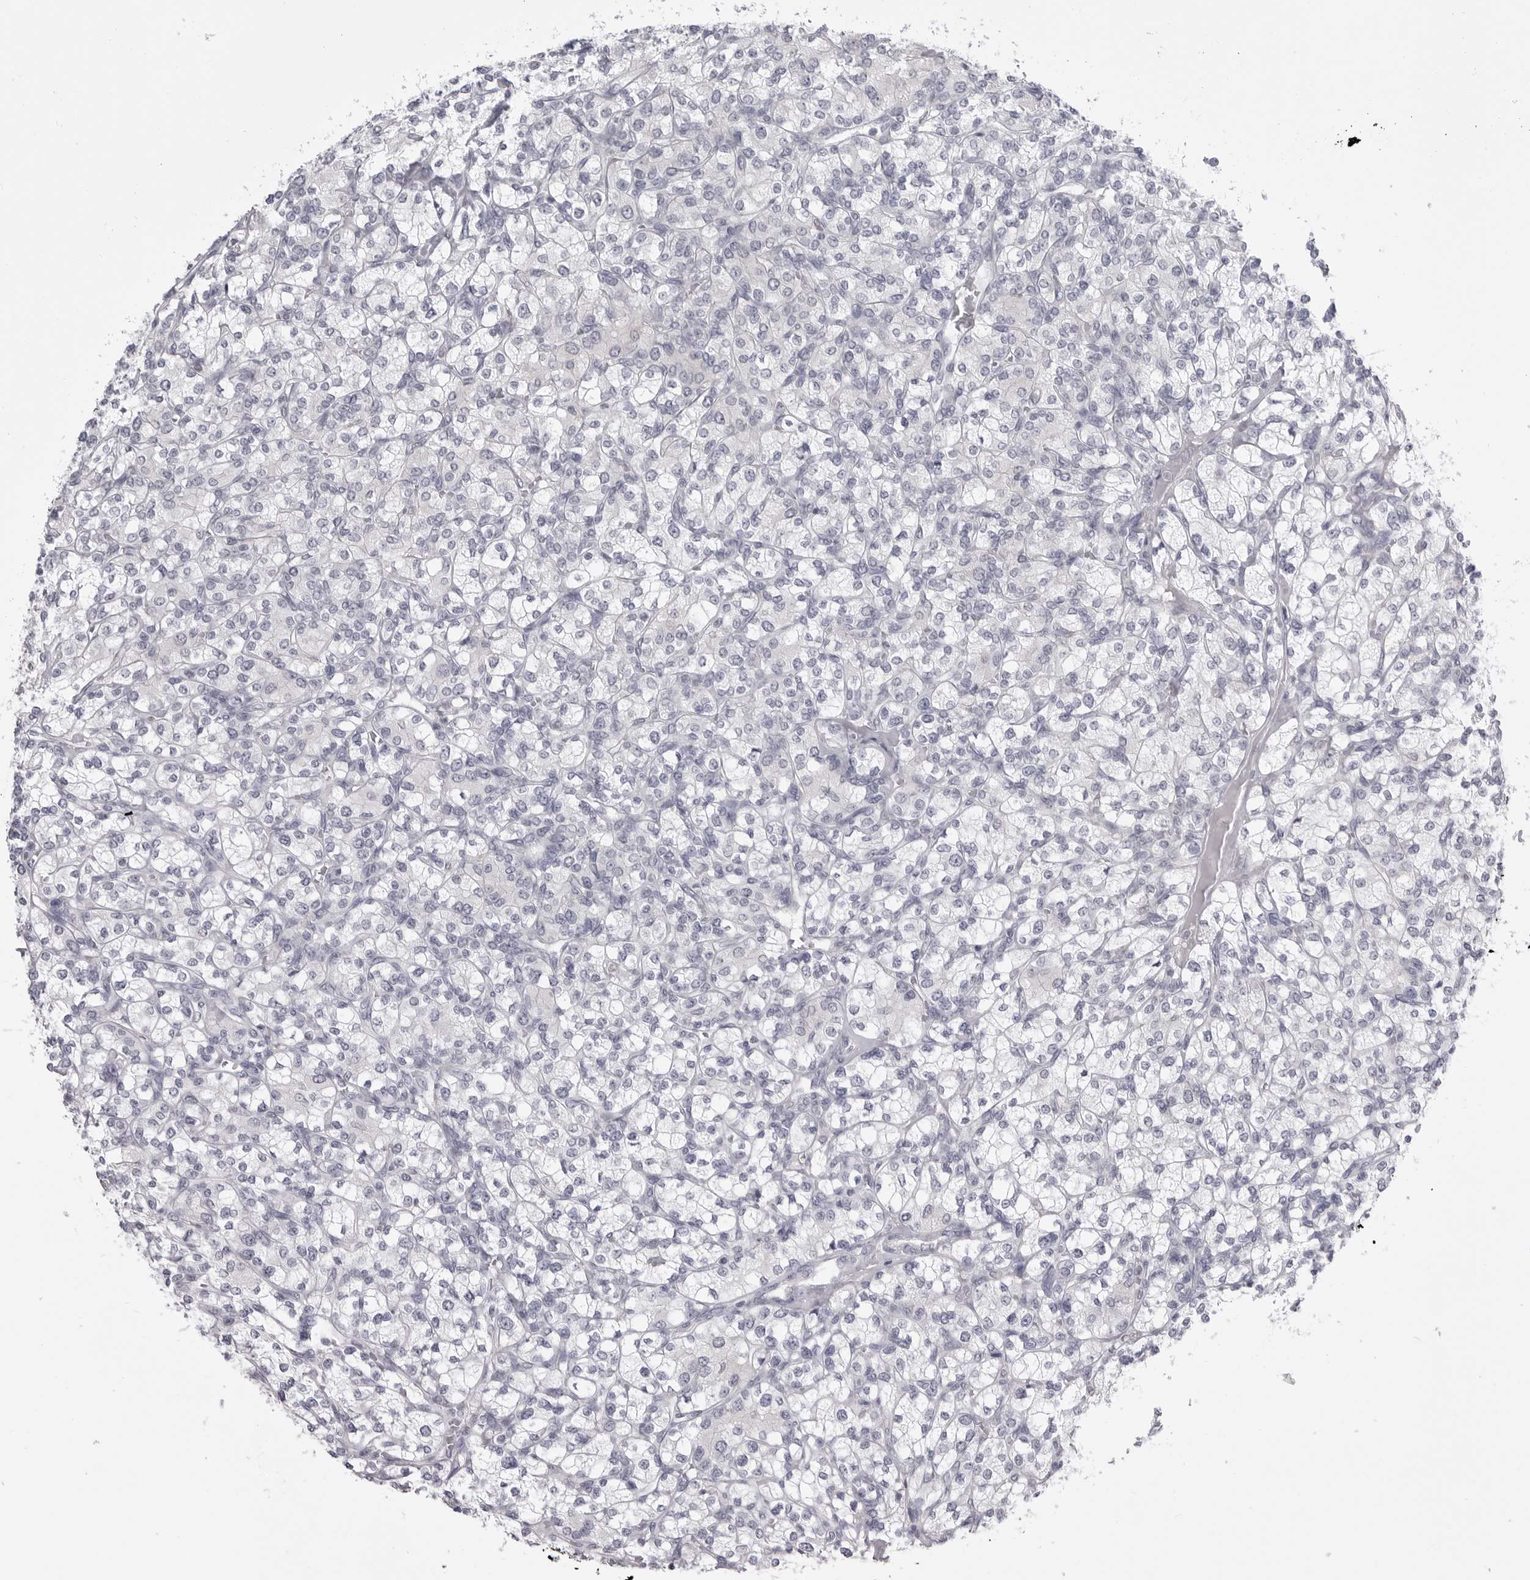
{"staining": {"intensity": "negative", "quantity": "none", "location": "none"}, "tissue": "renal cancer", "cell_type": "Tumor cells", "image_type": "cancer", "snomed": [{"axis": "morphology", "description": "Adenocarcinoma, NOS"}, {"axis": "topography", "description": "Kidney"}], "caption": "Renal cancer was stained to show a protein in brown. There is no significant positivity in tumor cells.", "gene": "TUFM", "patient": {"sex": "male", "age": 77}}